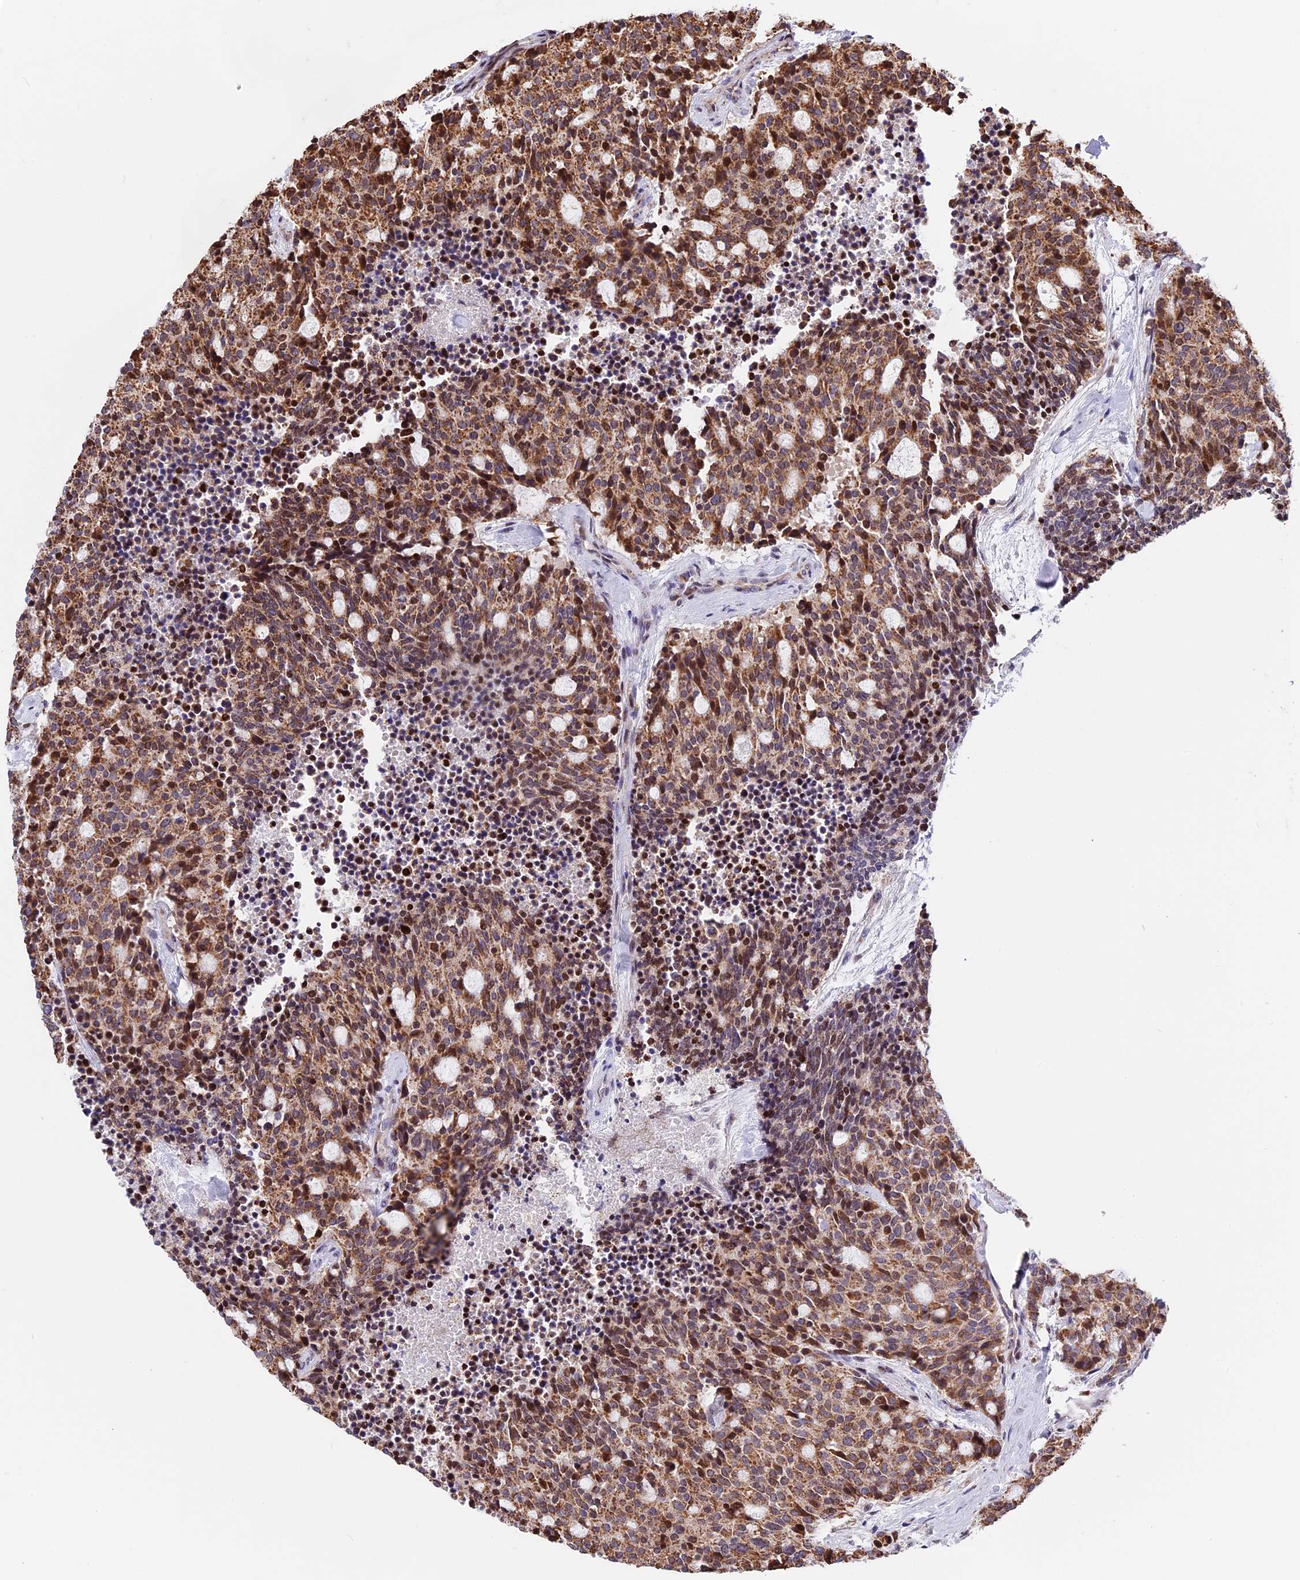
{"staining": {"intensity": "moderate", "quantity": ">75%", "location": "cytoplasmic/membranous,nuclear"}, "tissue": "carcinoid", "cell_type": "Tumor cells", "image_type": "cancer", "snomed": [{"axis": "morphology", "description": "Carcinoid, malignant, NOS"}, {"axis": "topography", "description": "Pancreas"}], "caption": "Carcinoid tissue displays moderate cytoplasmic/membranous and nuclear staining in about >75% of tumor cells, visualized by immunohistochemistry.", "gene": "FAM174C", "patient": {"sex": "female", "age": 54}}